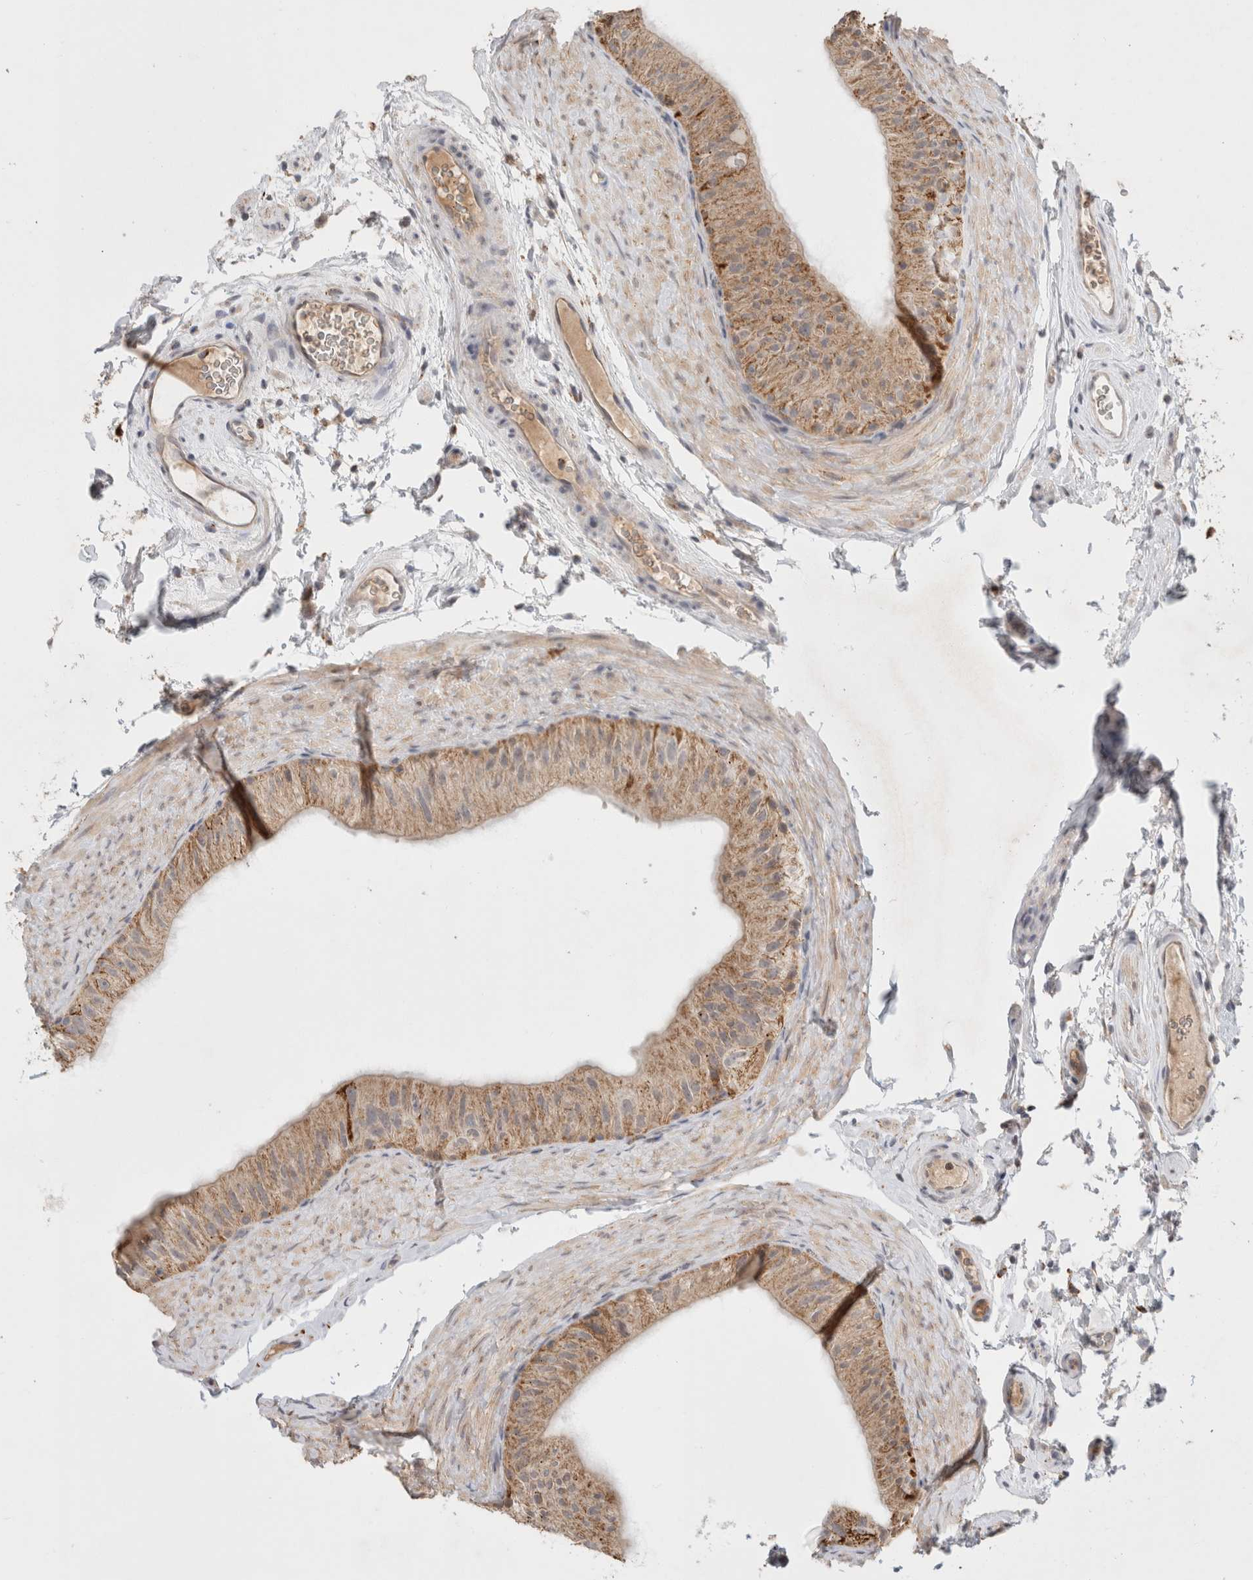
{"staining": {"intensity": "moderate", "quantity": ">75%", "location": "cytoplasmic/membranous"}, "tissue": "epididymis", "cell_type": "Glandular cells", "image_type": "normal", "snomed": [{"axis": "morphology", "description": "Normal tissue, NOS"}, {"axis": "topography", "description": "Epididymis"}], "caption": "Immunohistochemistry staining of benign epididymis, which shows medium levels of moderate cytoplasmic/membranous positivity in approximately >75% of glandular cells indicating moderate cytoplasmic/membranous protein expression. The staining was performed using DAB (brown) for protein detection and nuclei were counterstained in hematoxylin (blue).", "gene": "HROB", "patient": {"sex": "male", "age": 49}}